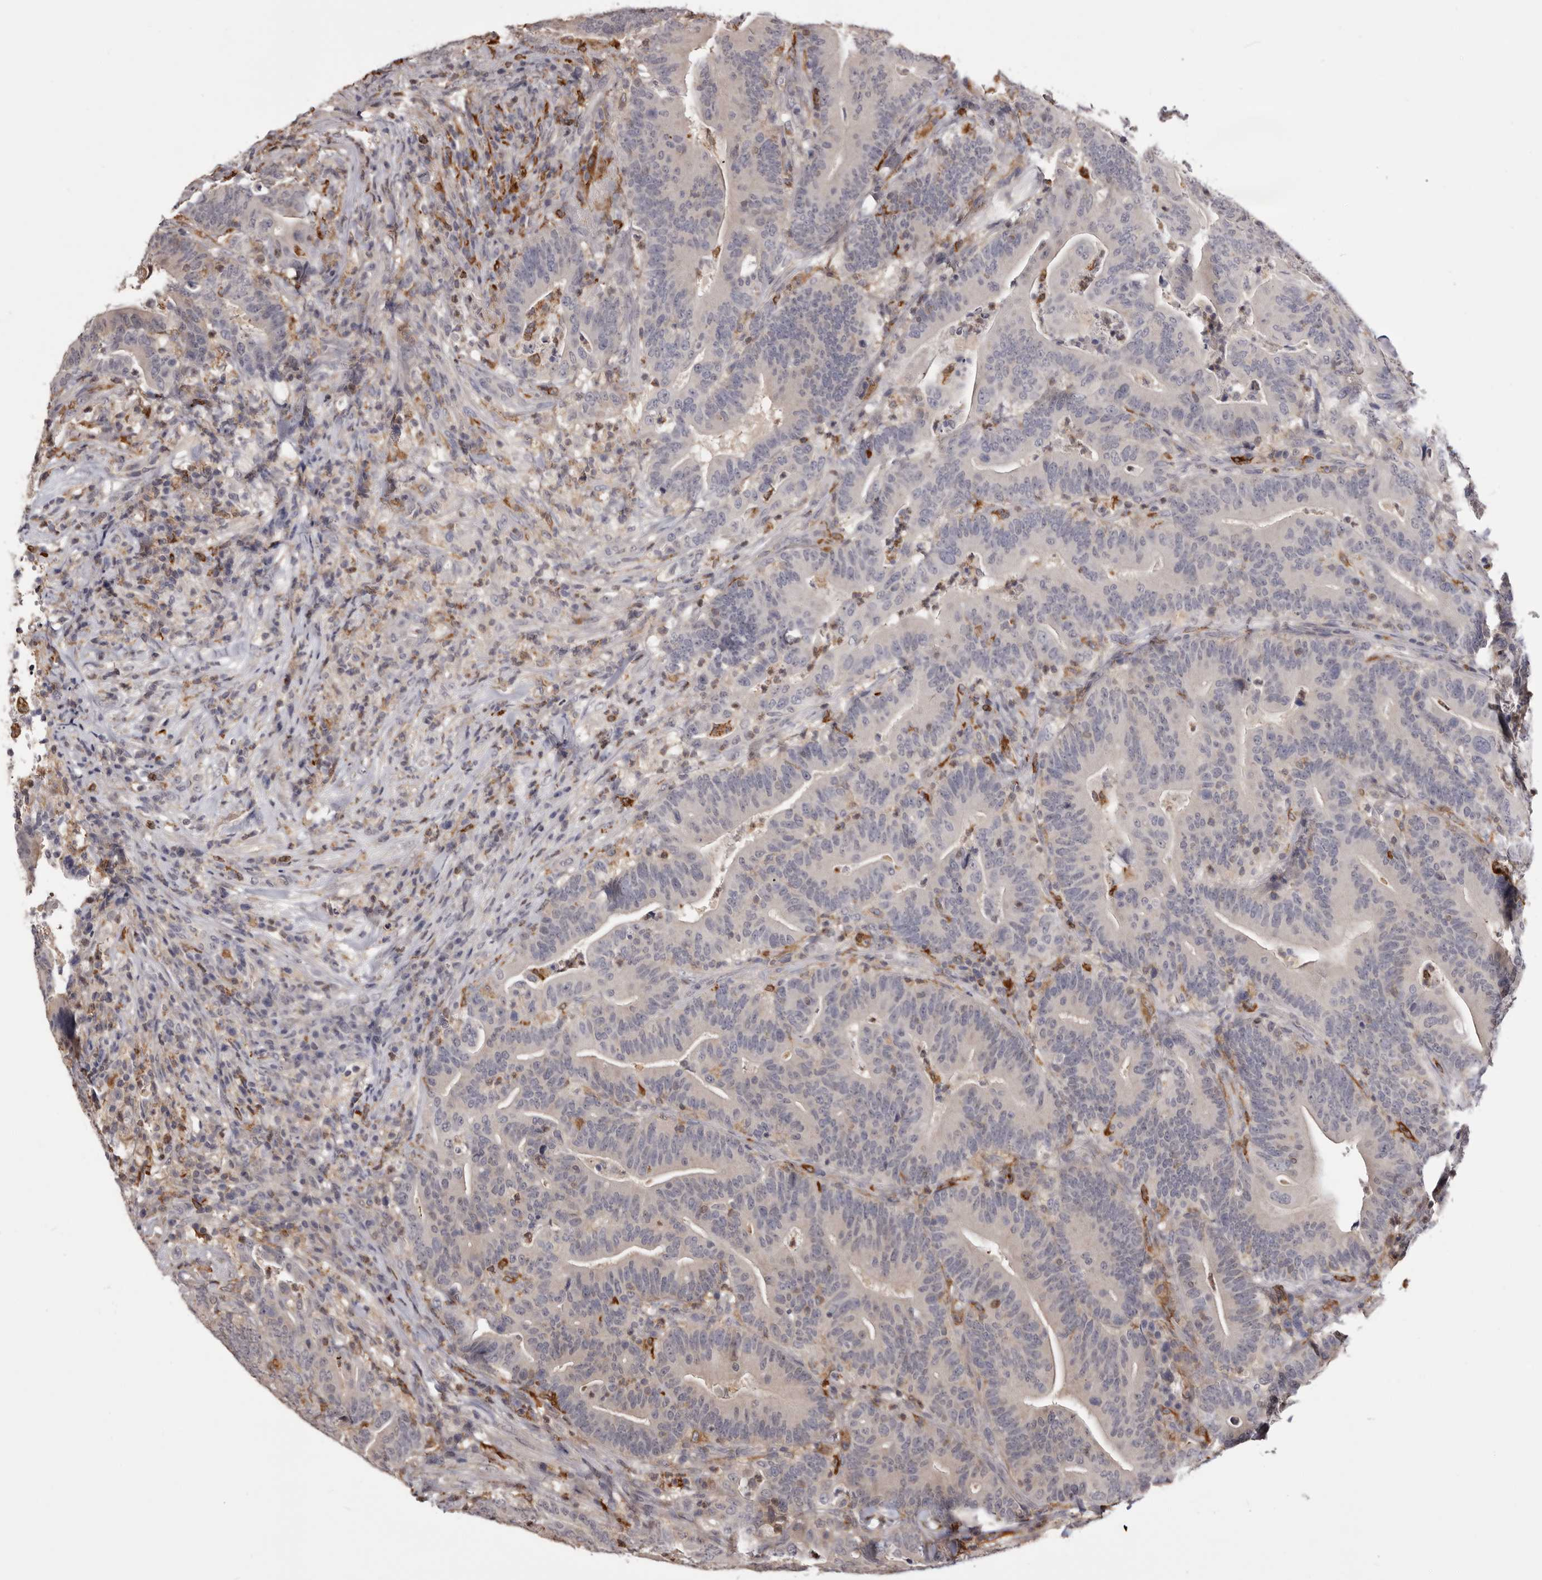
{"staining": {"intensity": "negative", "quantity": "none", "location": "none"}, "tissue": "colorectal cancer", "cell_type": "Tumor cells", "image_type": "cancer", "snomed": [{"axis": "morphology", "description": "Adenocarcinoma, NOS"}, {"axis": "topography", "description": "Colon"}], "caption": "Colorectal cancer stained for a protein using immunohistochemistry reveals no expression tumor cells.", "gene": "TNNI1", "patient": {"sex": "female", "age": 66}}